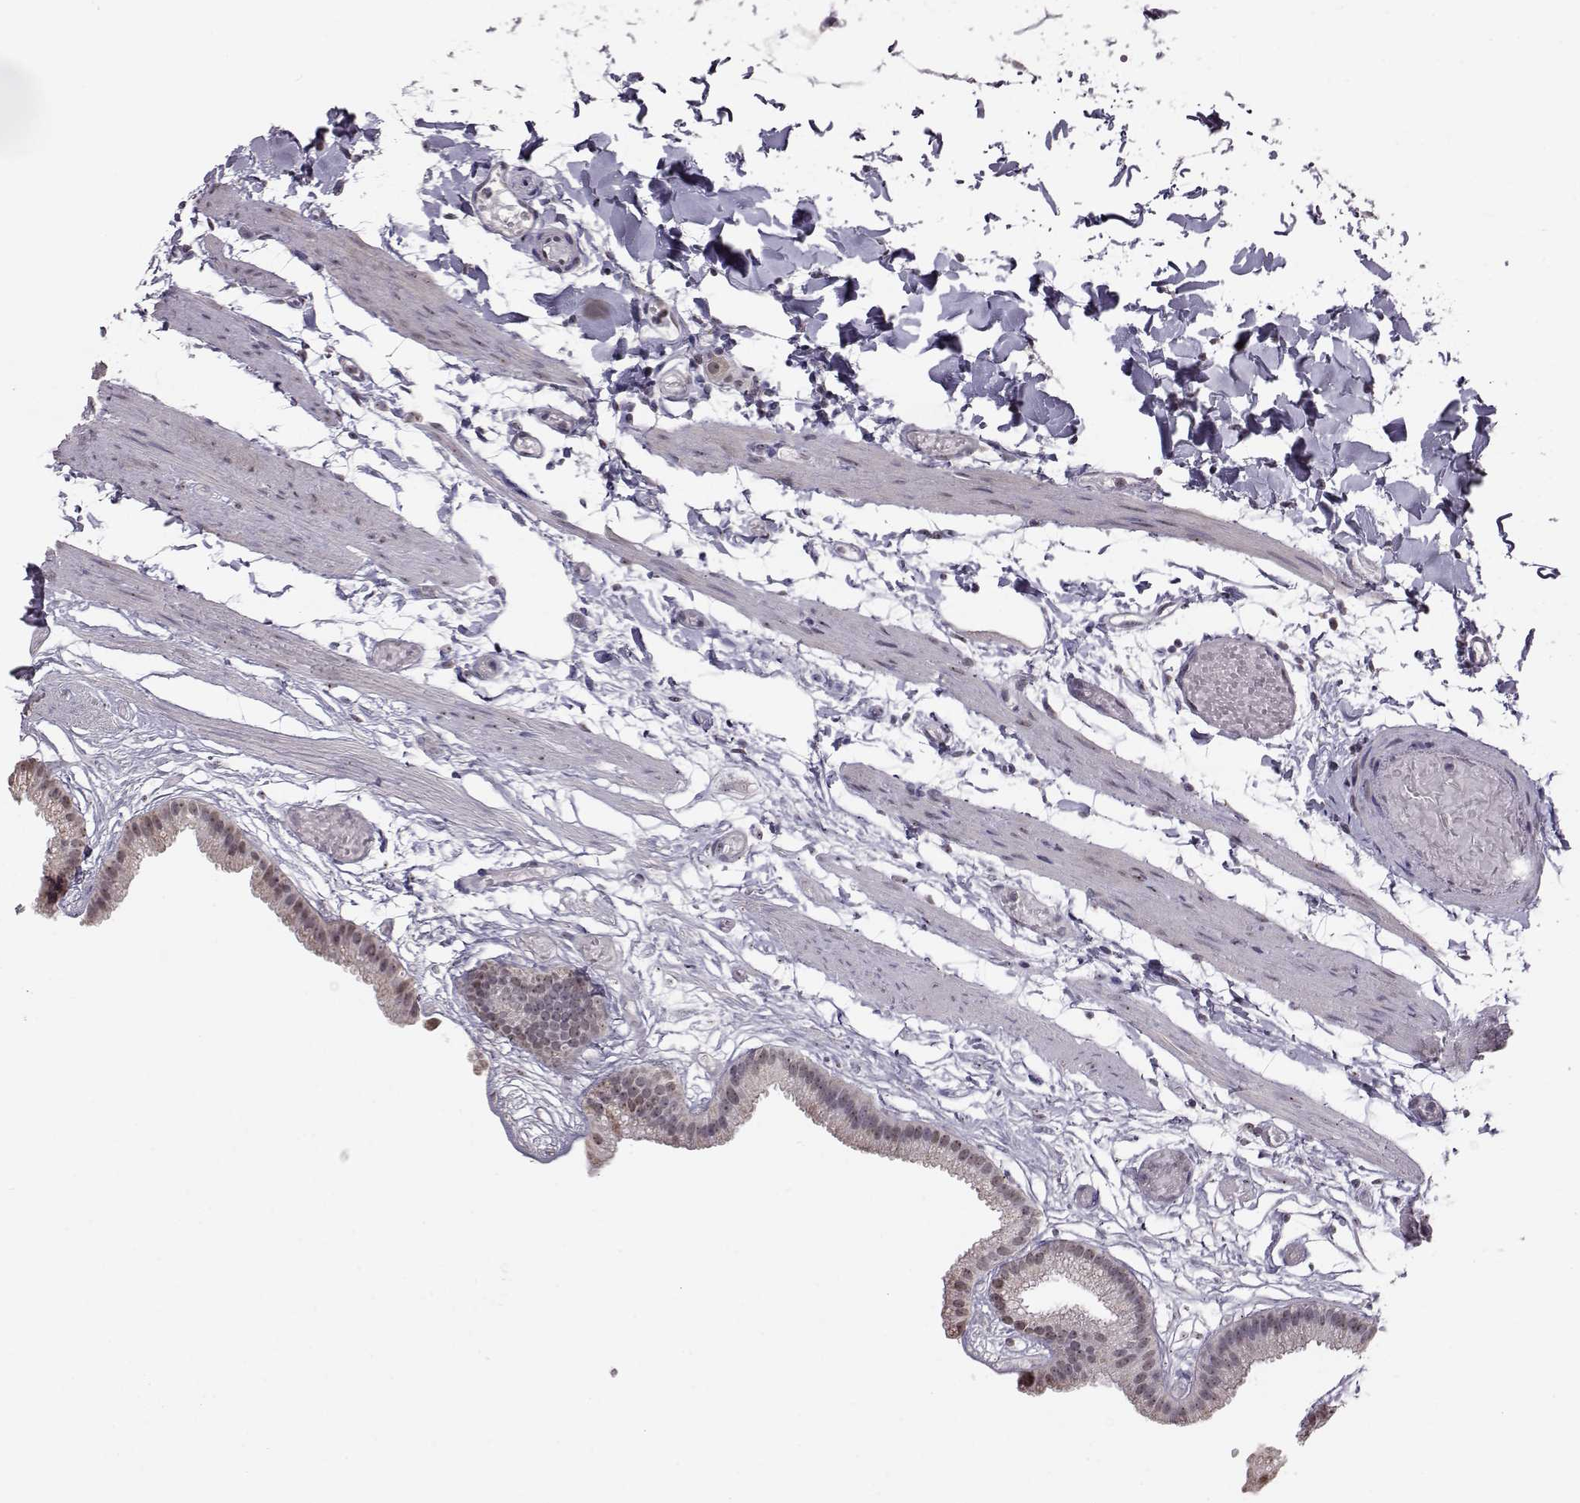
{"staining": {"intensity": "weak", "quantity": "<25%", "location": "nuclear"}, "tissue": "gallbladder", "cell_type": "Glandular cells", "image_type": "normal", "snomed": [{"axis": "morphology", "description": "Normal tissue, NOS"}, {"axis": "topography", "description": "Gallbladder"}], "caption": "The histopathology image demonstrates no staining of glandular cells in normal gallbladder. (Brightfield microscopy of DAB IHC at high magnification).", "gene": "ALDH3A1", "patient": {"sex": "female", "age": 45}}